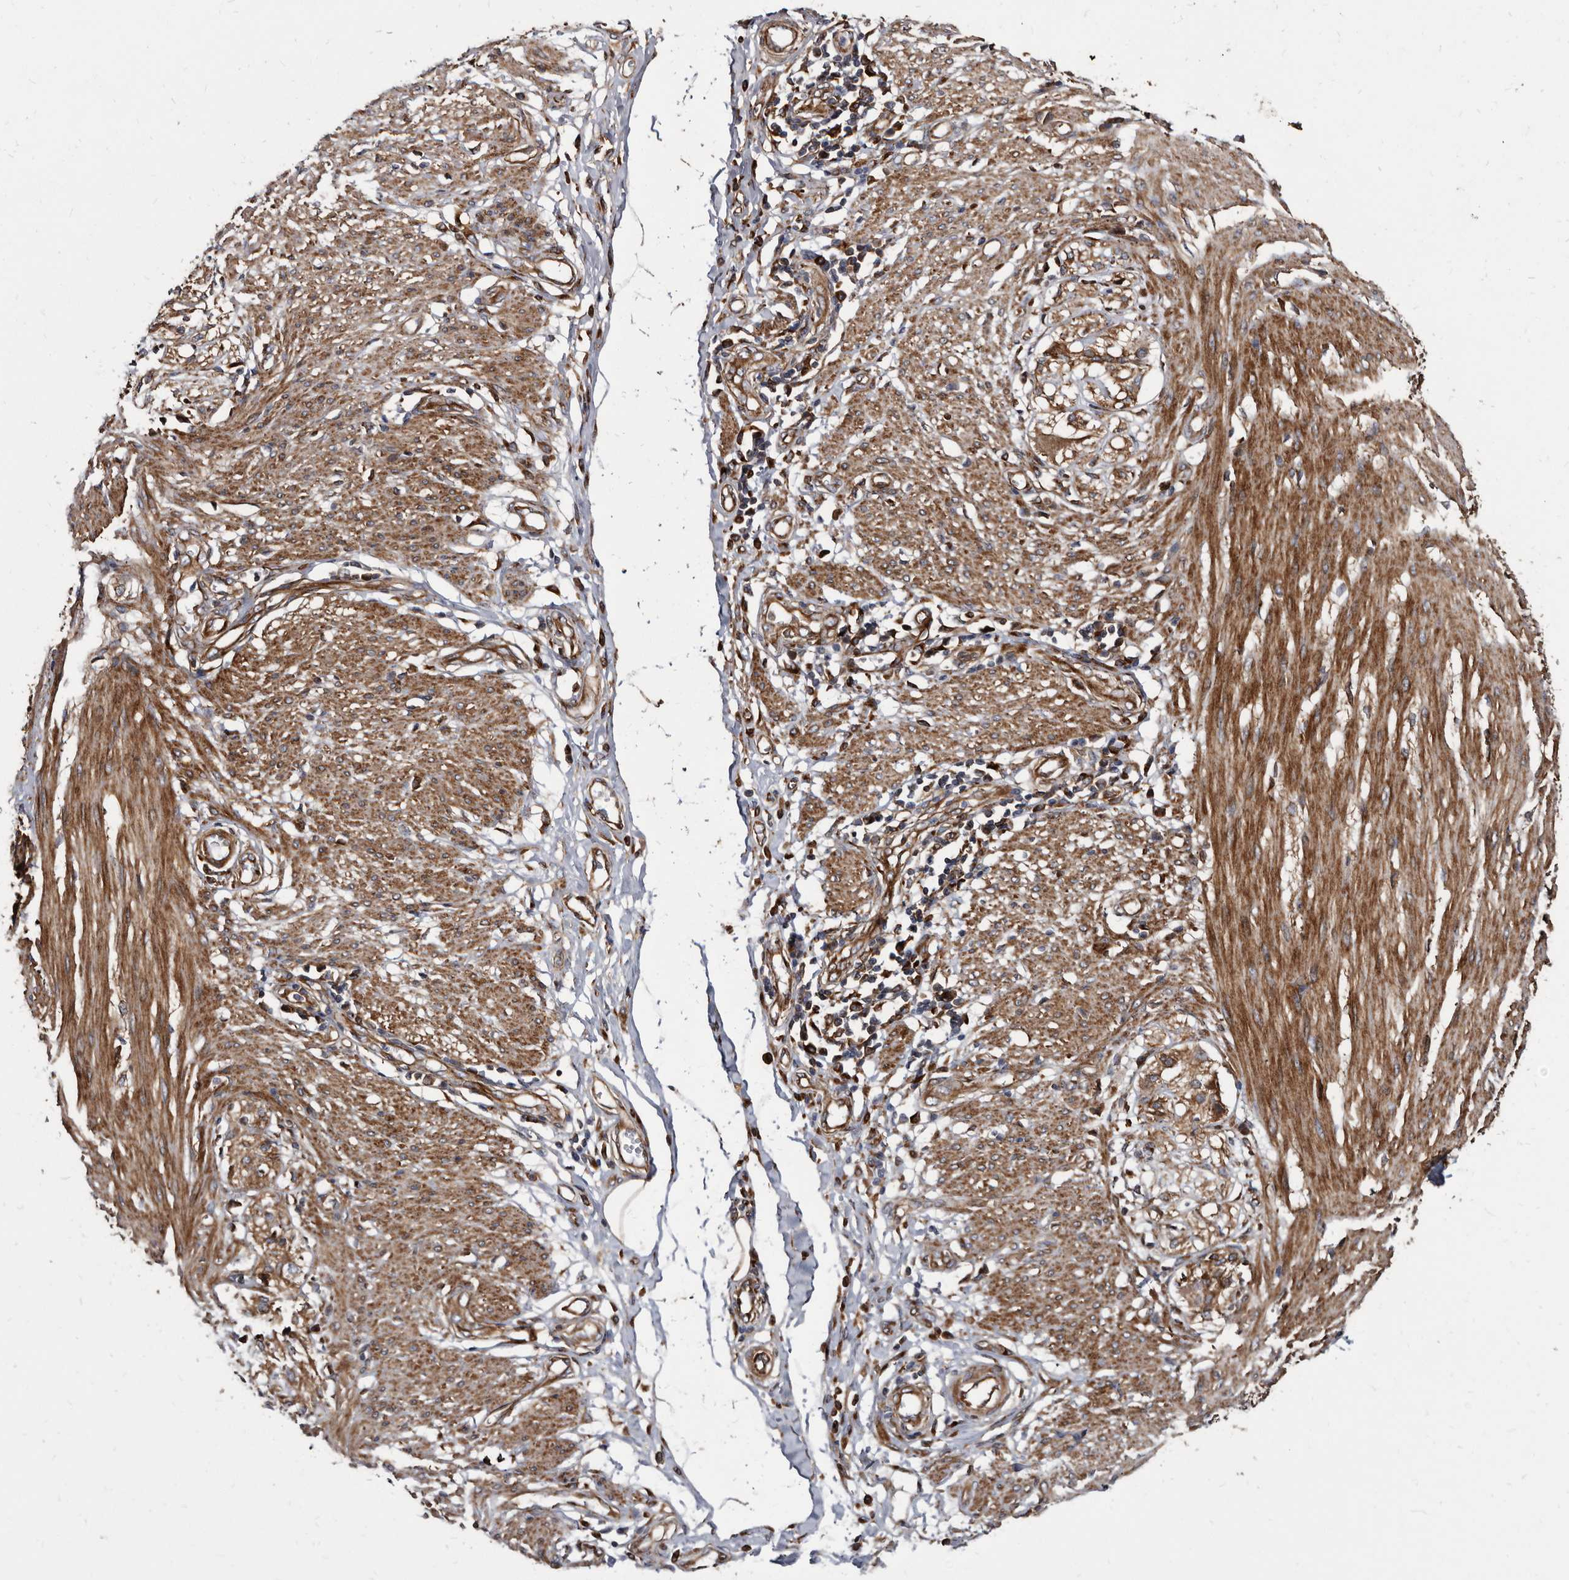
{"staining": {"intensity": "strong", "quantity": ">75%", "location": "cytoplasmic/membranous"}, "tissue": "smooth muscle", "cell_type": "Smooth muscle cells", "image_type": "normal", "snomed": [{"axis": "morphology", "description": "Normal tissue, NOS"}, {"axis": "morphology", "description": "Adenocarcinoma, NOS"}, {"axis": "topography", "description": "Colon"}, {"axis": "topography", "description": "Peripheral nerve tissue"}], "caption": "Smooth muscle stained with DAB (3,3'-diaminobenzidine) immunohistochemistry shows high levels of strong cytoplasmic/membranous positivity in approximately >75% of smooth muscle cells.", "gene": "KCTD20", "patient": {"sex": "male", "age": 14}}